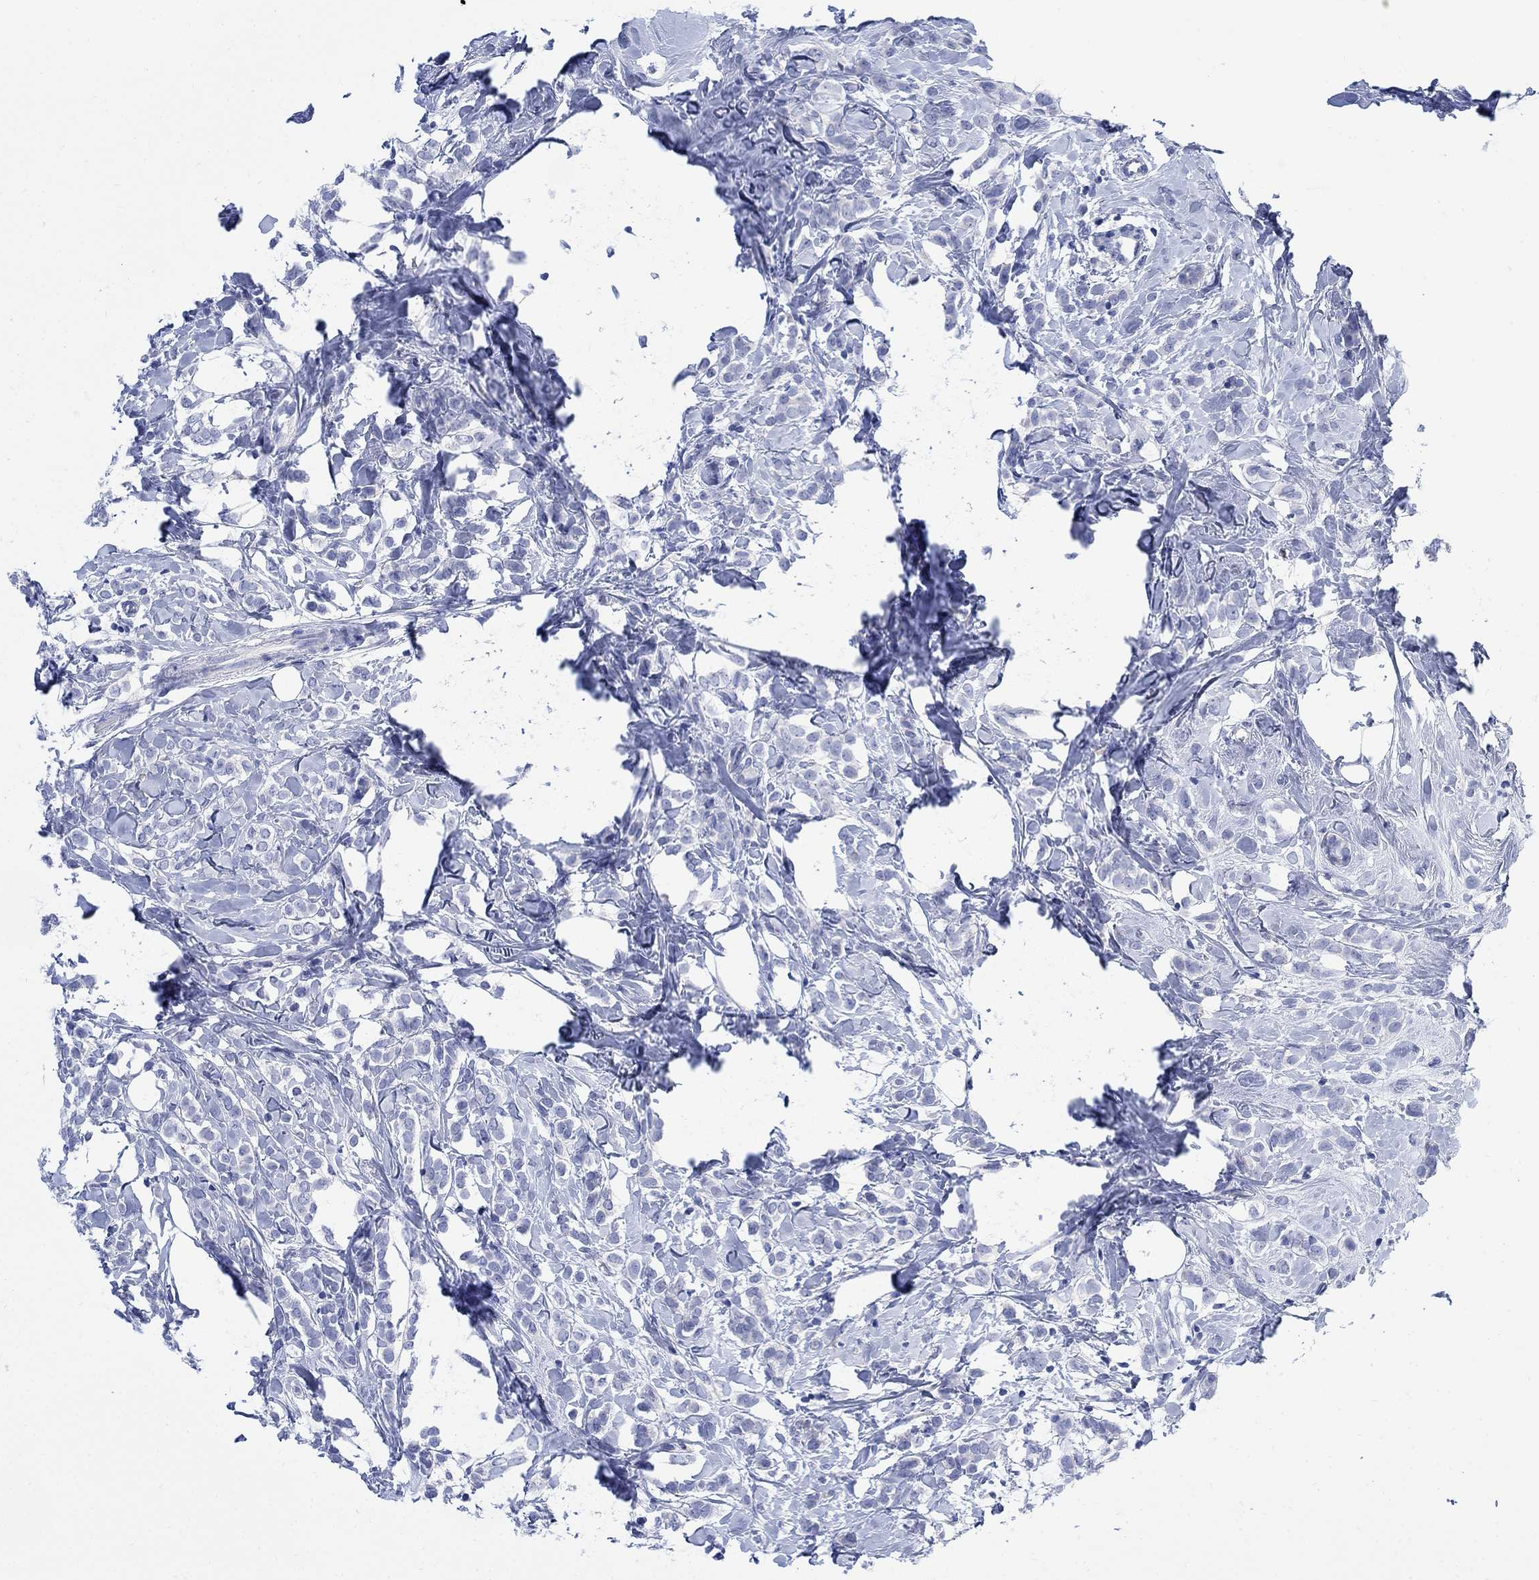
{"staining": {"intensity": "negative", "quantity": "none", "location": "none"}, "tissue": "breast cancer", "cell_type": "Tumor cells", "image_type": "cancer", "snomed": [{"axis": "morphology", "description": "Lobular carcinoma"}, {"axis": "topography", "description": "Breast"}], "caption": "This is a histopathology image of immunohistochemistry staining of breast cancer (lobular carcinoma), which shows no staining in tumor cells. Nuclei are stained in blue.", "gene": "MYL1", "patient": {"sex": "female", "age": 49}}